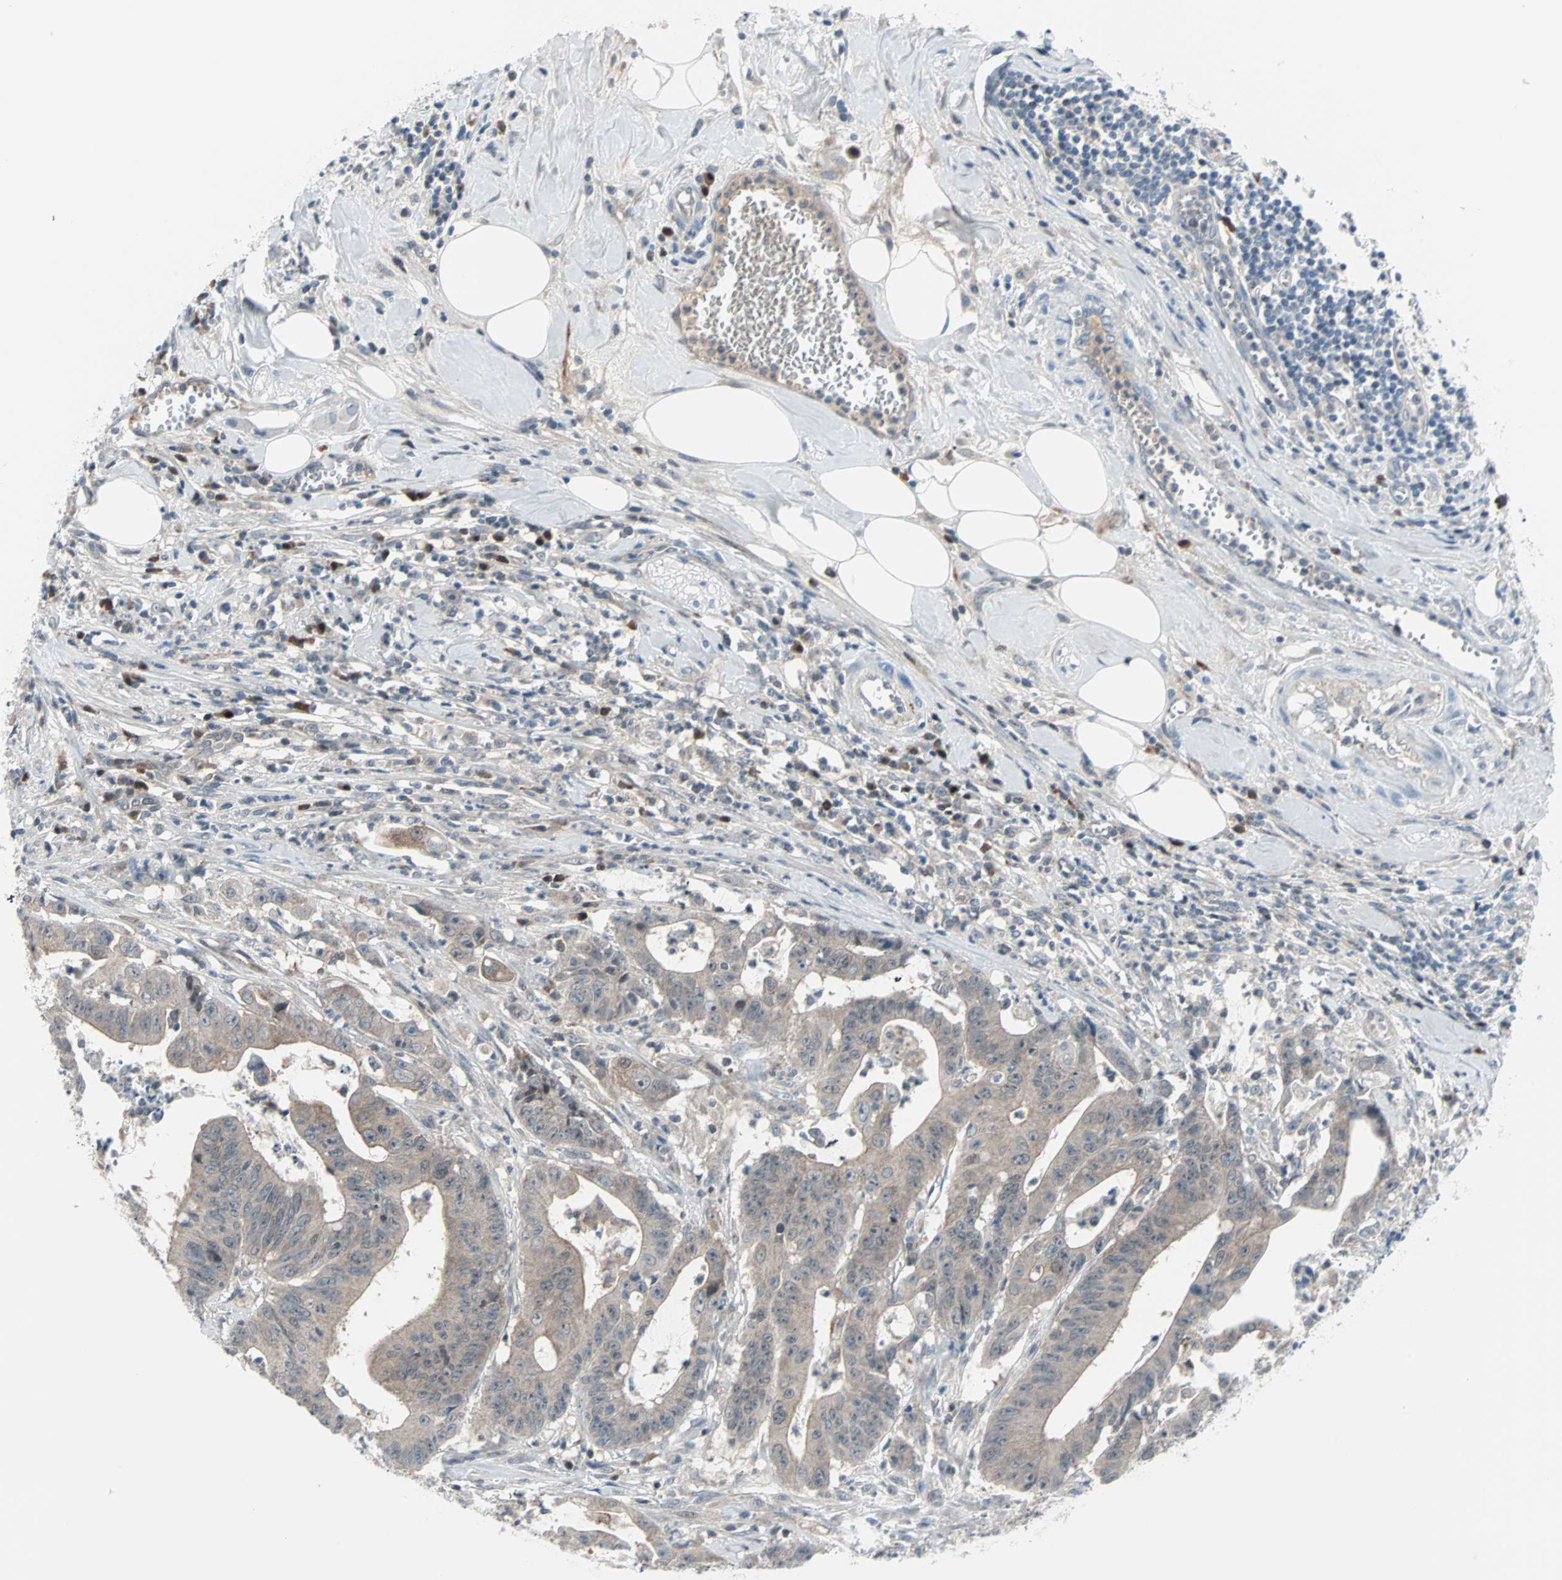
{"staining": {"intensity": "weak", "quantity": "<25%", "location": "cytoplasmic/membranous"}, "tissue": "colorectal cancer", "cell_type": "Tumor cells", "image_type": "cancer", "snomed": [{"axis": "morphology", "description": "Adenocarcinoma, NOS"}, {"axis": "topography", "description": "Colon"}], "caption": "This is an immunohistochemistry (IHC) photomicrograph of human colorectal adenocarcinoma. There is no positivity in tumor cells.", "gene": "CASP3", "patient": {"sex": "male", "age": 45}}